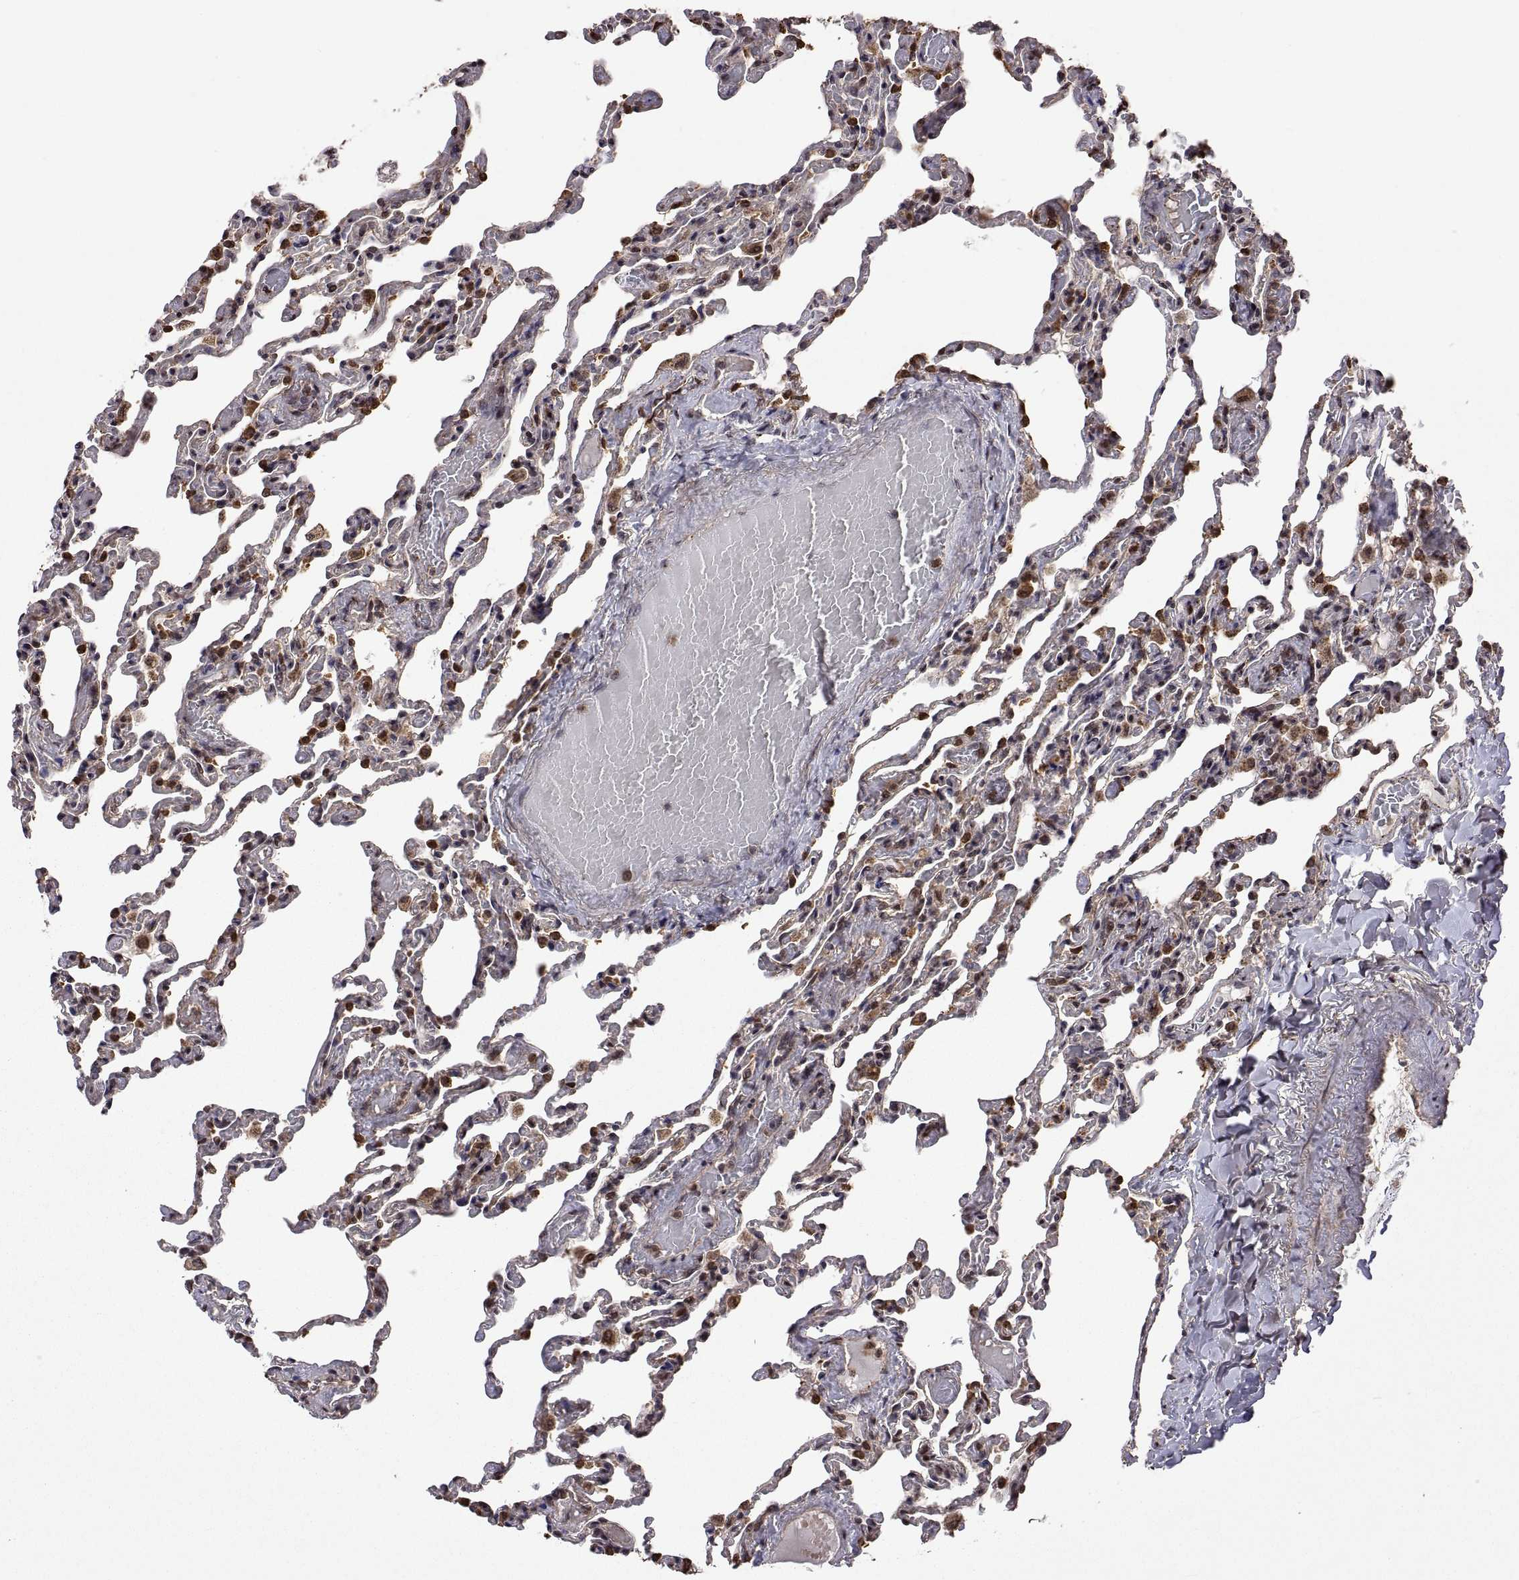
{"staining": {"intensity": "moderate", "quantity": "25%-75%", "location": "cytoplasmic/membranous,nuclear"}, "tissue": "lung", "cell_type": "Alveolar cells", "image_type": "normal", "snomed": [{"axis": "morphology", "description": "Normal tissue, NOS"}, {"axis": "topography", "description": "Lung"}], "caption": "Immunohistochemical staining of normal human lung demonstrates moderate cytoplasmic/membranous,nuclear protein staining in about 25%-75% of alveolar cells.", "gene": "ZNRF2", "patient": {"sex": "female", "age": 43}}